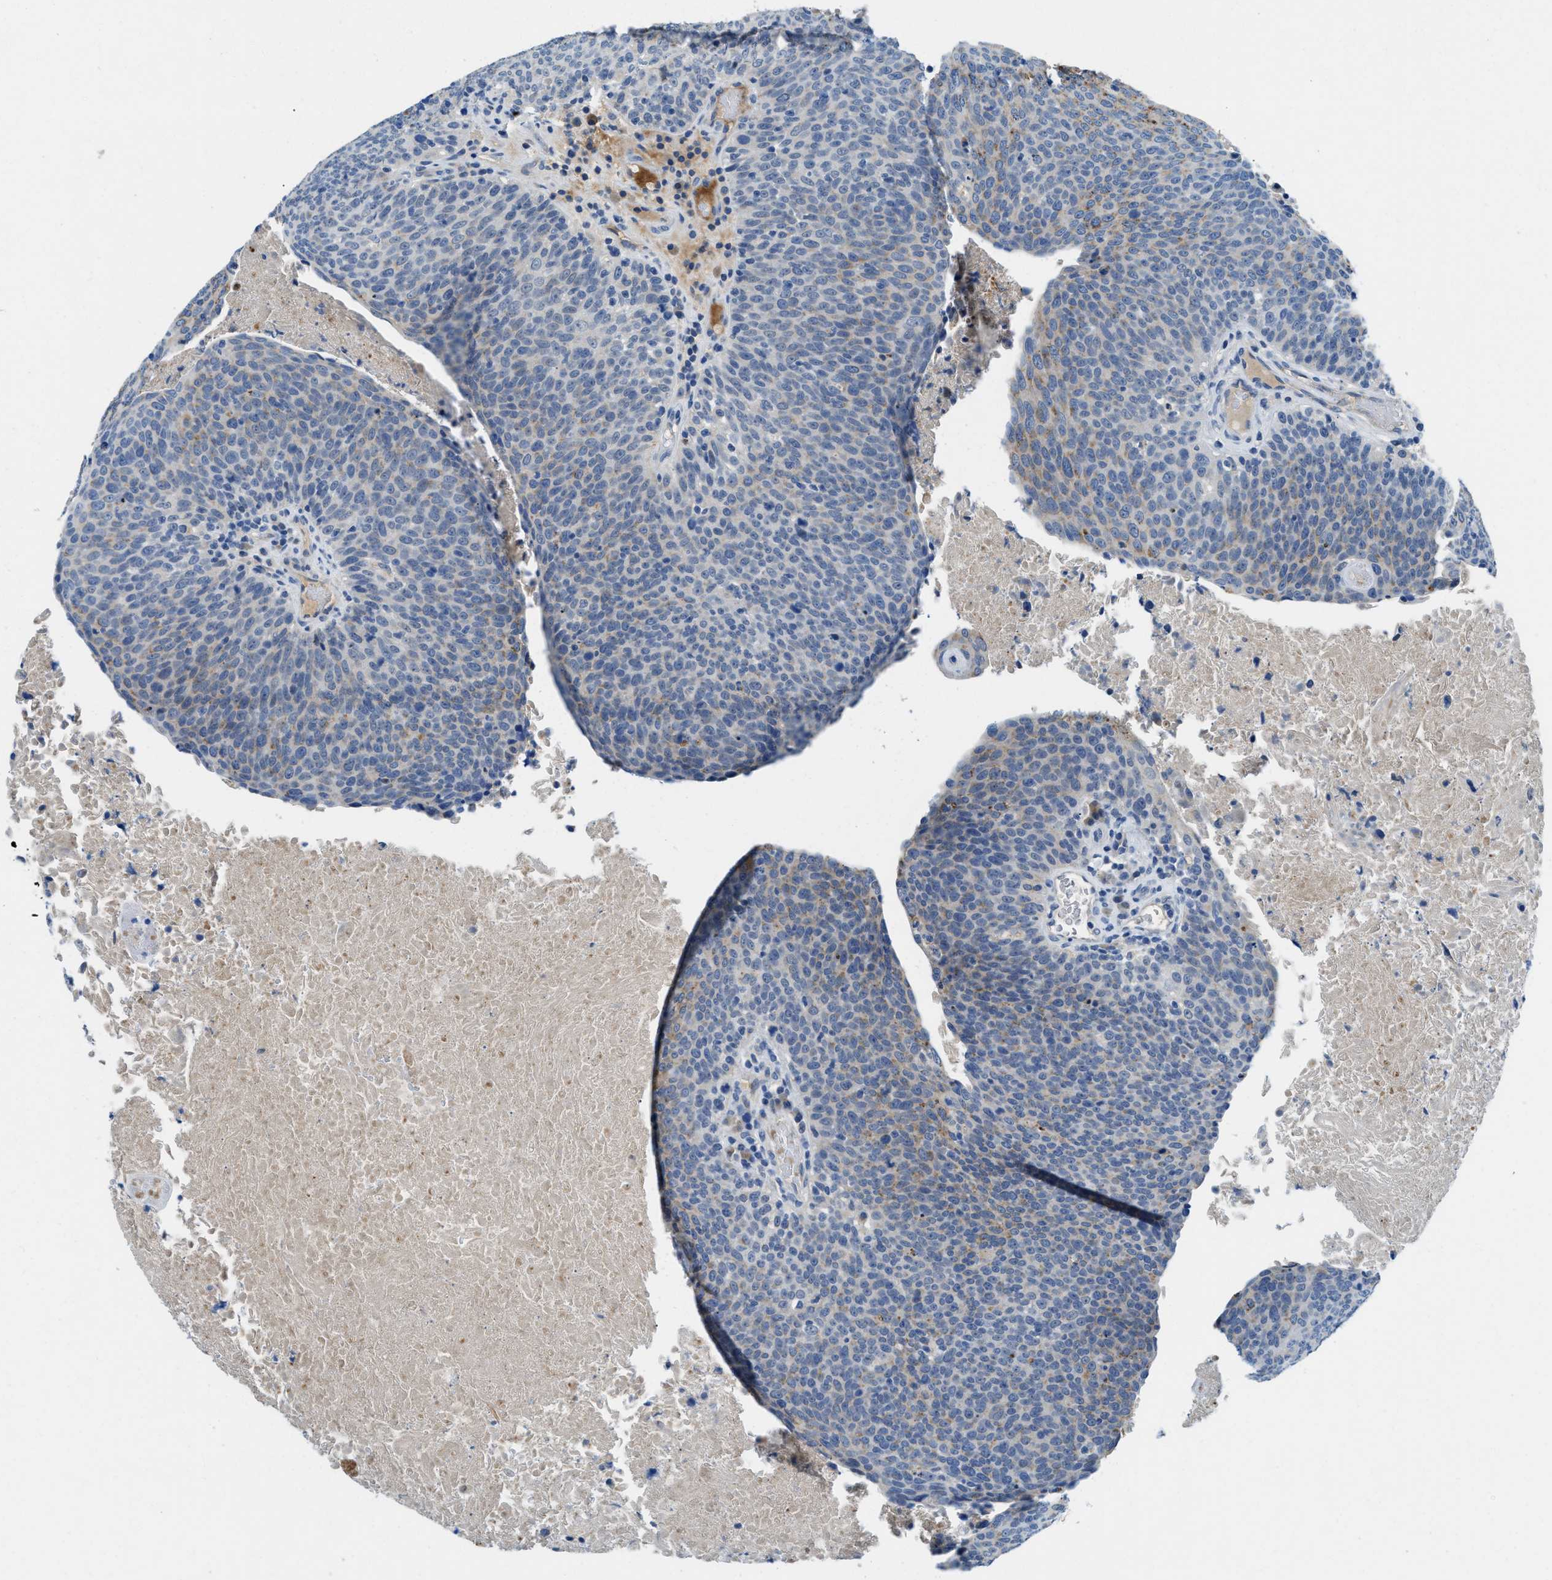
{"staining": {"intensity": "weak", "quantity": "25%-75%", "location": "cytoplasmic/membranous"}, "tissue": "head and neck cancer", "cell_type": "Tumor cells", "image_type": "cancer", "snomed": [{"axis": "morphology", "description": "Squamous cell carcinoma, NOS"}, {"axis": "morphology", "description": "Squamous cell carcinoma, metastatic, NOS"}, {"axis": "topography", "description": "Lymph node"}, {"axis": "topography", "description": "Head-Neck"}], "caption": "Protein expression analysis of human head and neck squamous cell carcinoma reveals weak cytoplasmic/membranous expression in about 25%-75% of tumor cells. Nuclei are stained in blue.", "gene": "TSPAN3", "patient": {"sex": "male", "age": 62}}